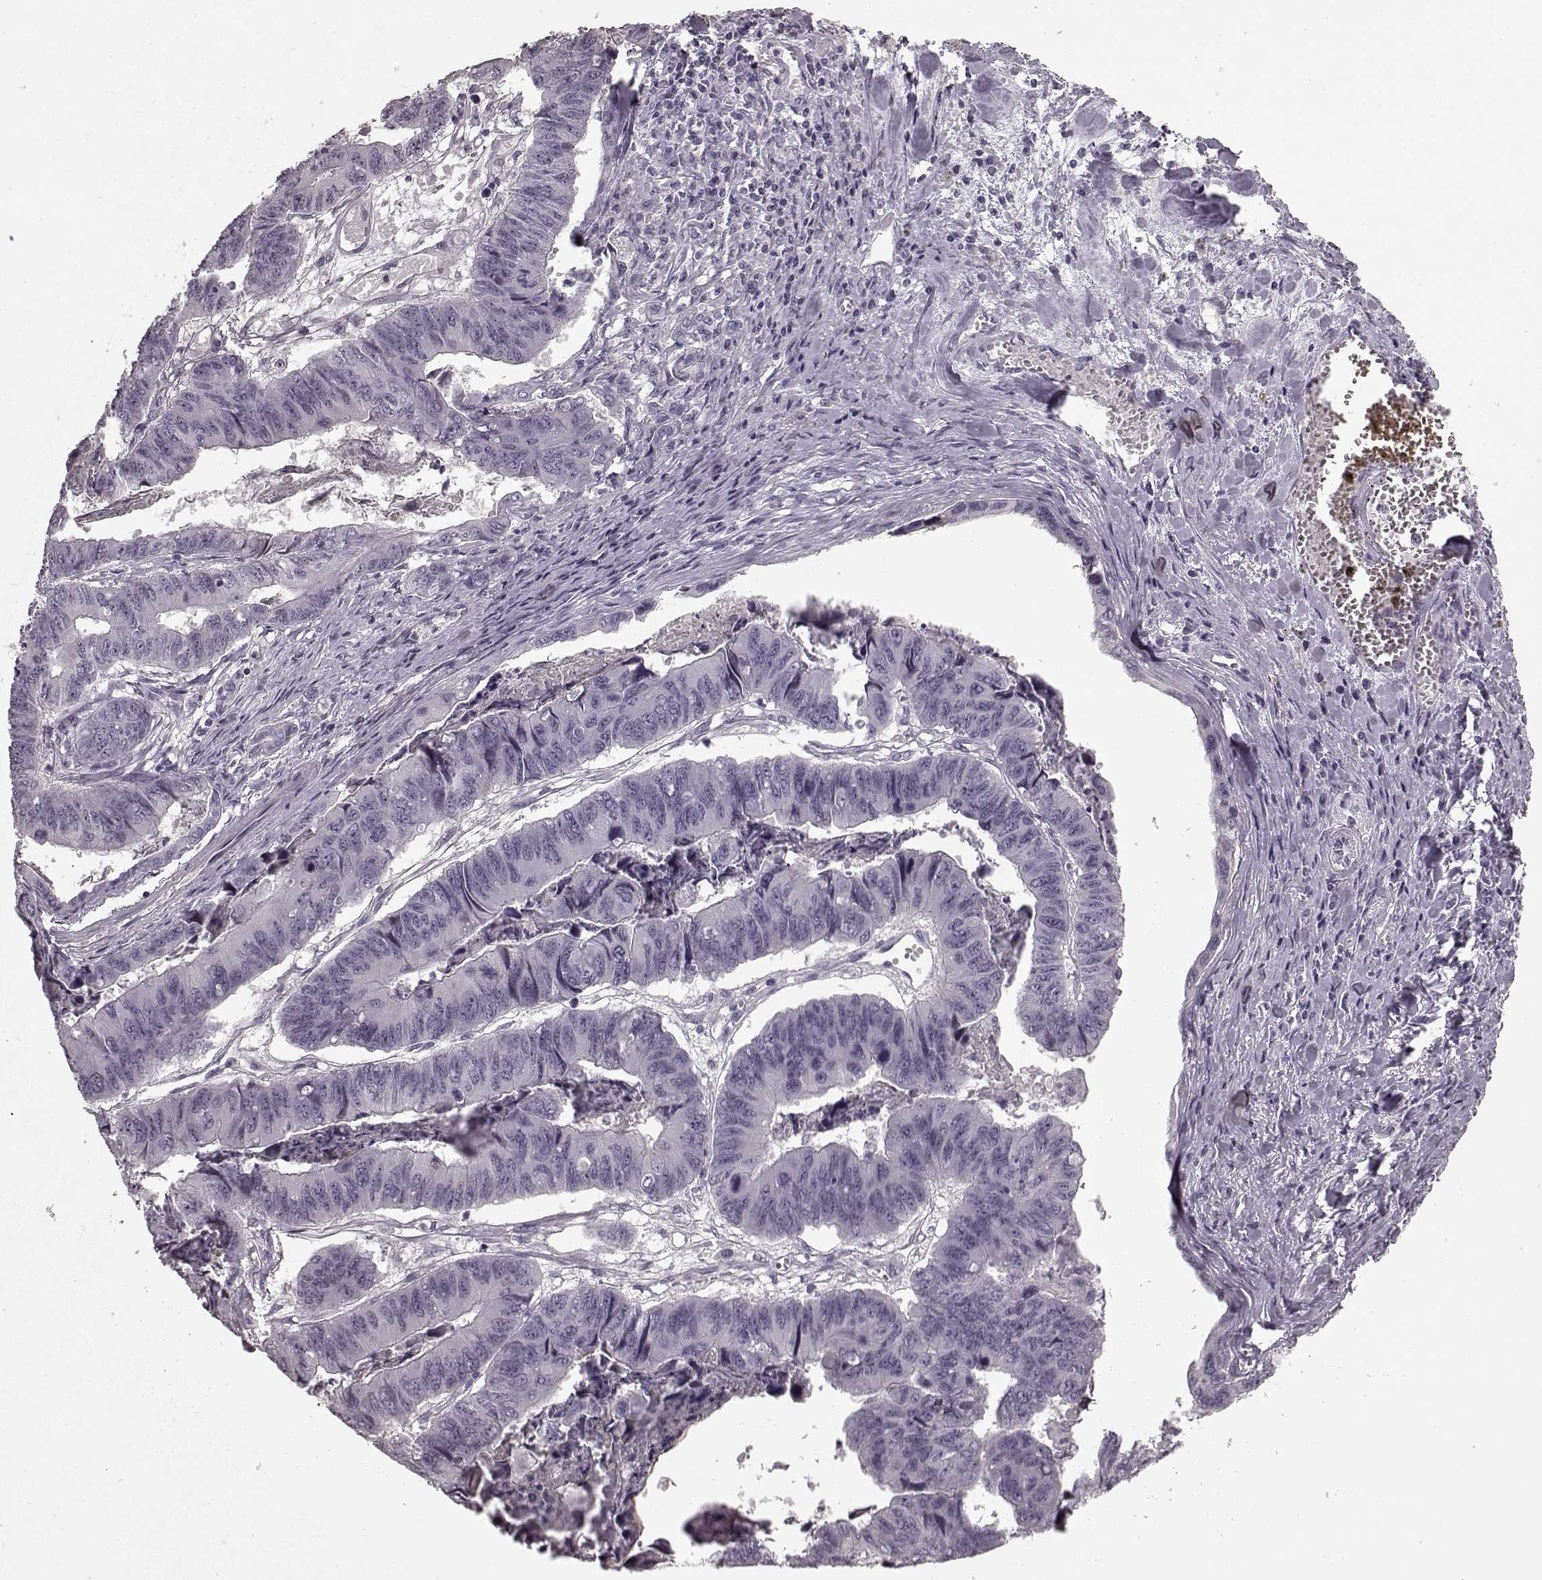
{"staining": {"intensity": "negative", "quantity": "none", "location": "none"}, "tissue": "stomach cancer", "cell_type": "Tumor cells", "image_type": "cancer", "snomed": [{"axis": "morphology", "description": "Adenocarcinoma, NOS"}, {"axis": "topography", "description": "Stomach, lower"}], "caption": "Stomach cancer was stained to show a protein in brown. There is no significant expression in tumor cells. Nuclei are stained in blue.", "gene": "CST7", "patient": {"sex": "male", "age": 77}}